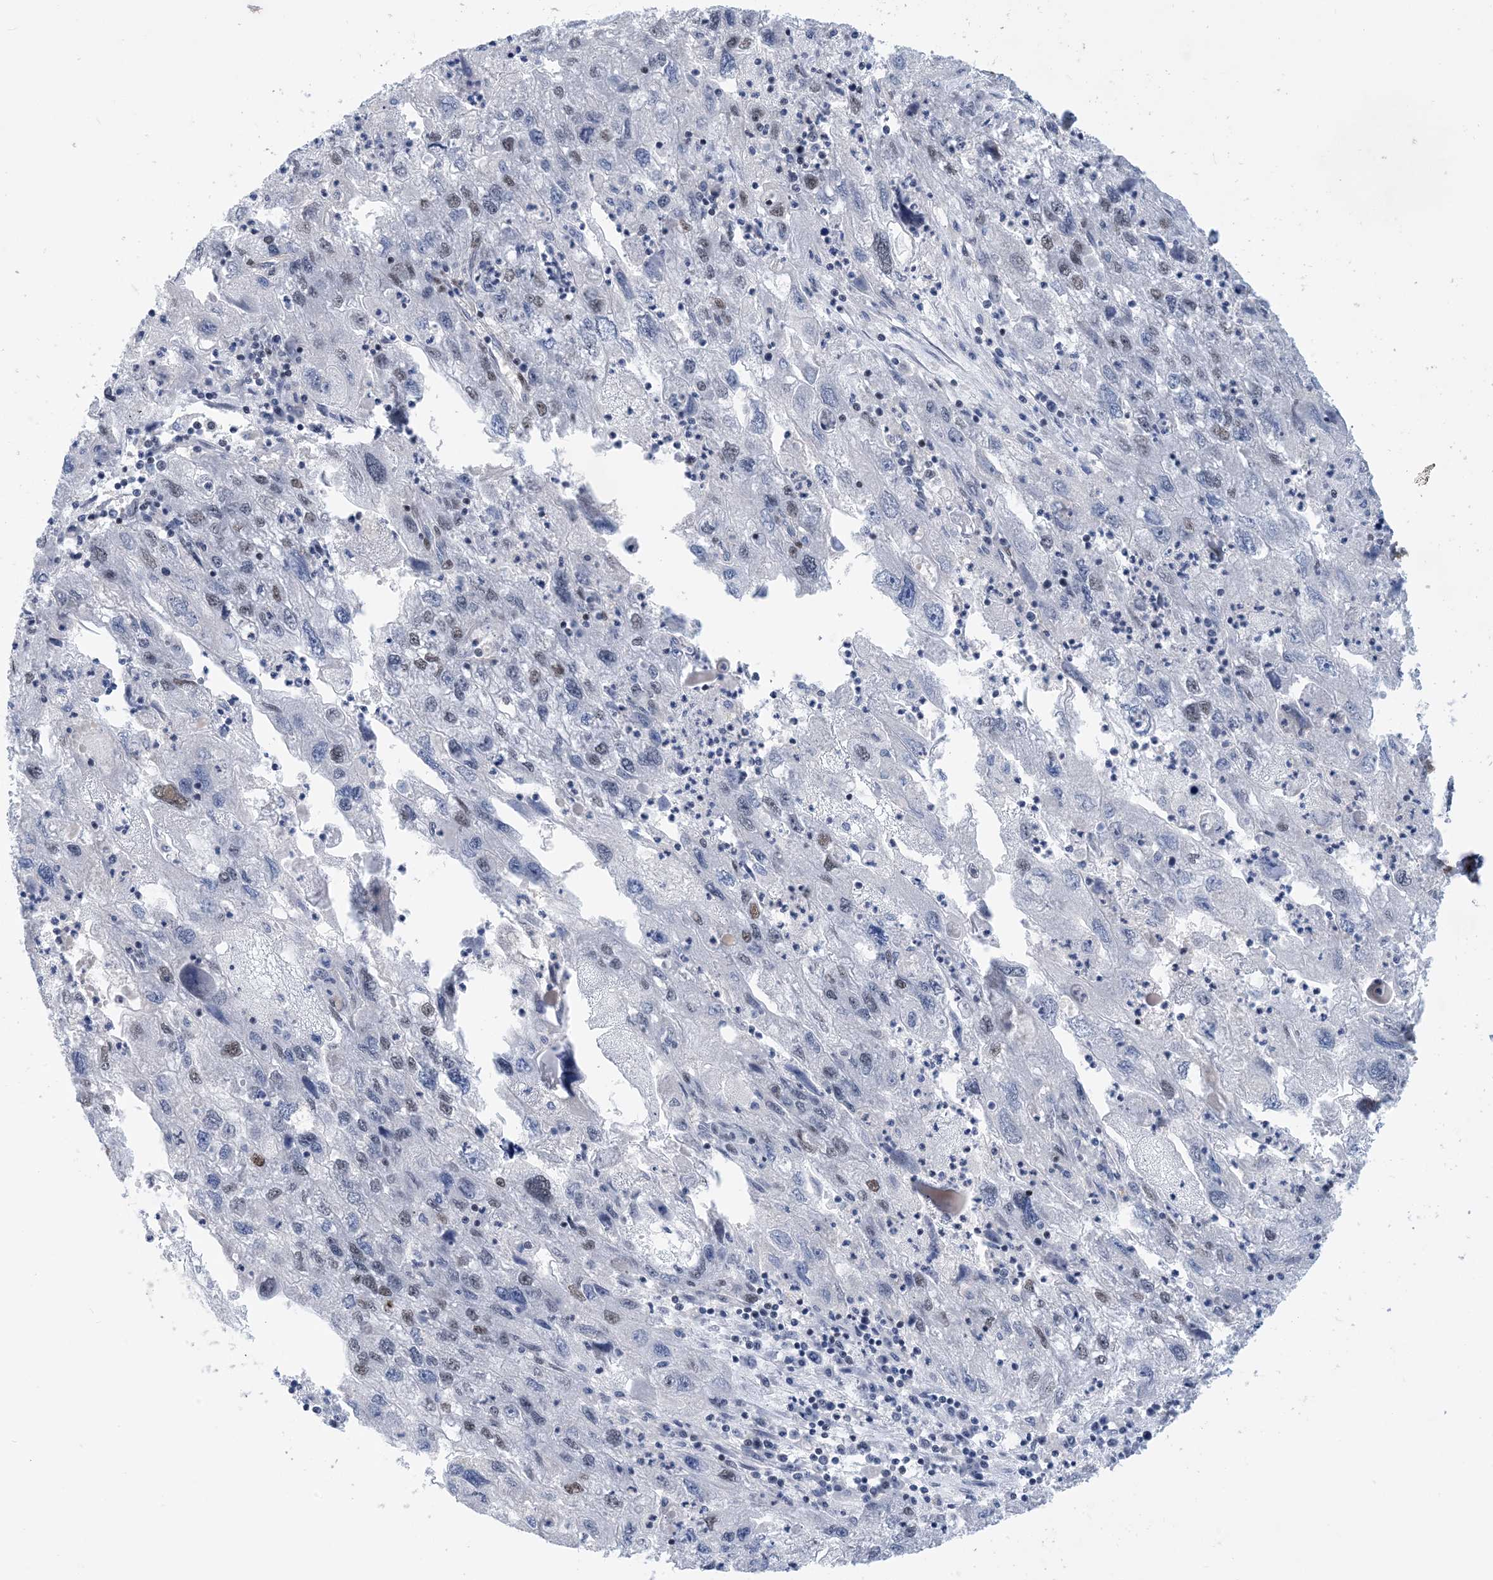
{"staining": {"intensity": "moderate", "quantity": "25%-75%", "location": "nuclear"}, "tissue": "endometrial cancer", "cell_type": "Tumor cells", "image_type": "cancer", "snomed": [{"axis": "morphology", "description": "Adenocarcinoma, NOS"}, {"axis": "topography", "description": "Endometrium"}], "caption": "IHC (DAB) staining of human adenocarcinoma (endometrial) exhibits moderate nuclear protein staining in about 25%-75% of tumor cells.", "gene": "TSPYL1", "patient": {"sex": "female", "age": 49}}